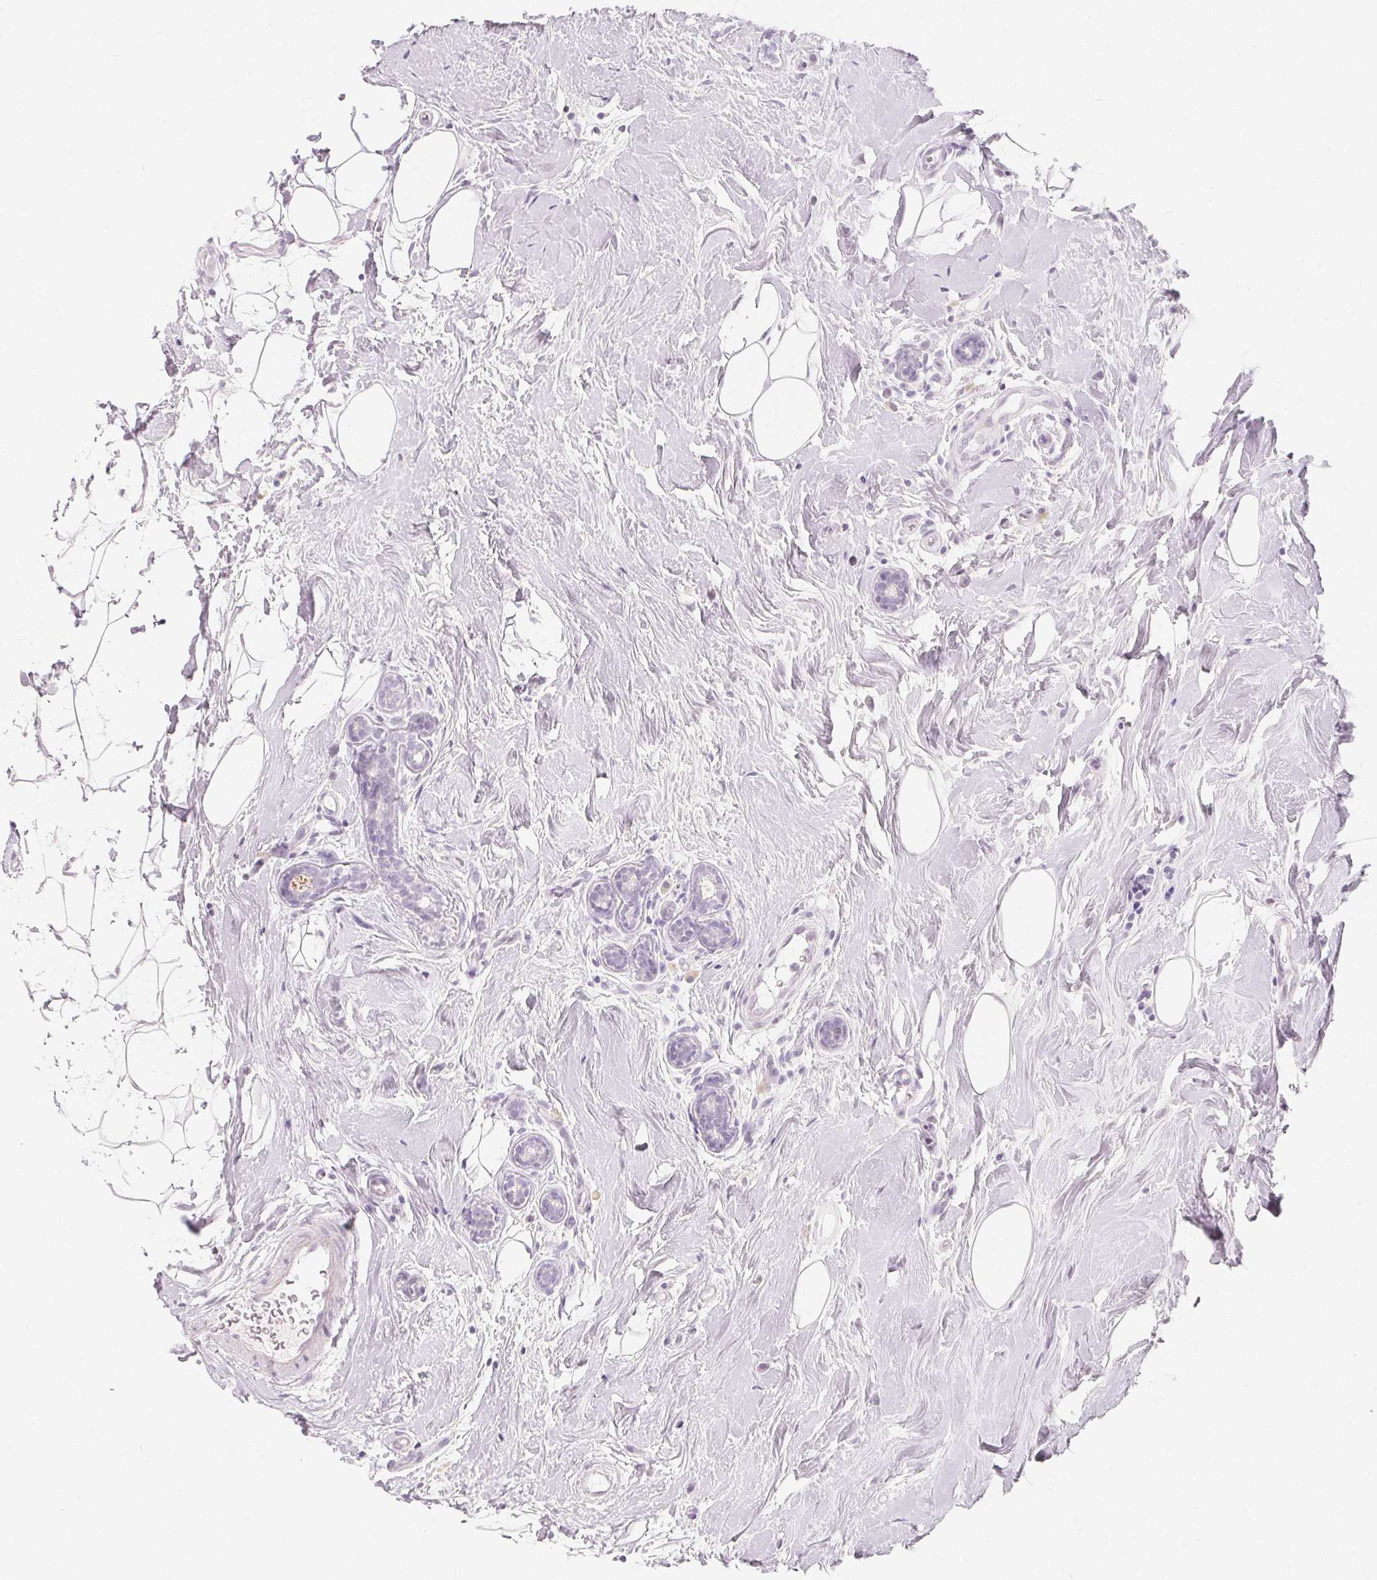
{"staining": {"intensity": "negative", "quantity": "none", "location": "none"}, "tissue": "breast cancer", "cell_type": "Tumor cells", "image_type": "cancer", "snomed": [{"axis": "morphology", "description": "Normal tissue, NOS"}, {"axis": "morphology", "description": "Duct carcinoma"}, {"axis": "topography", "description": "Breast"}], "caption": "A high-resolution micrograph shows immunohistochemistry (IHC) staining of breast intraductal carcinoma, which exhibits no significant expression in tumor cells.", "gene": "SH3GL2", "patient": {"sex": "female", "age": 43}}